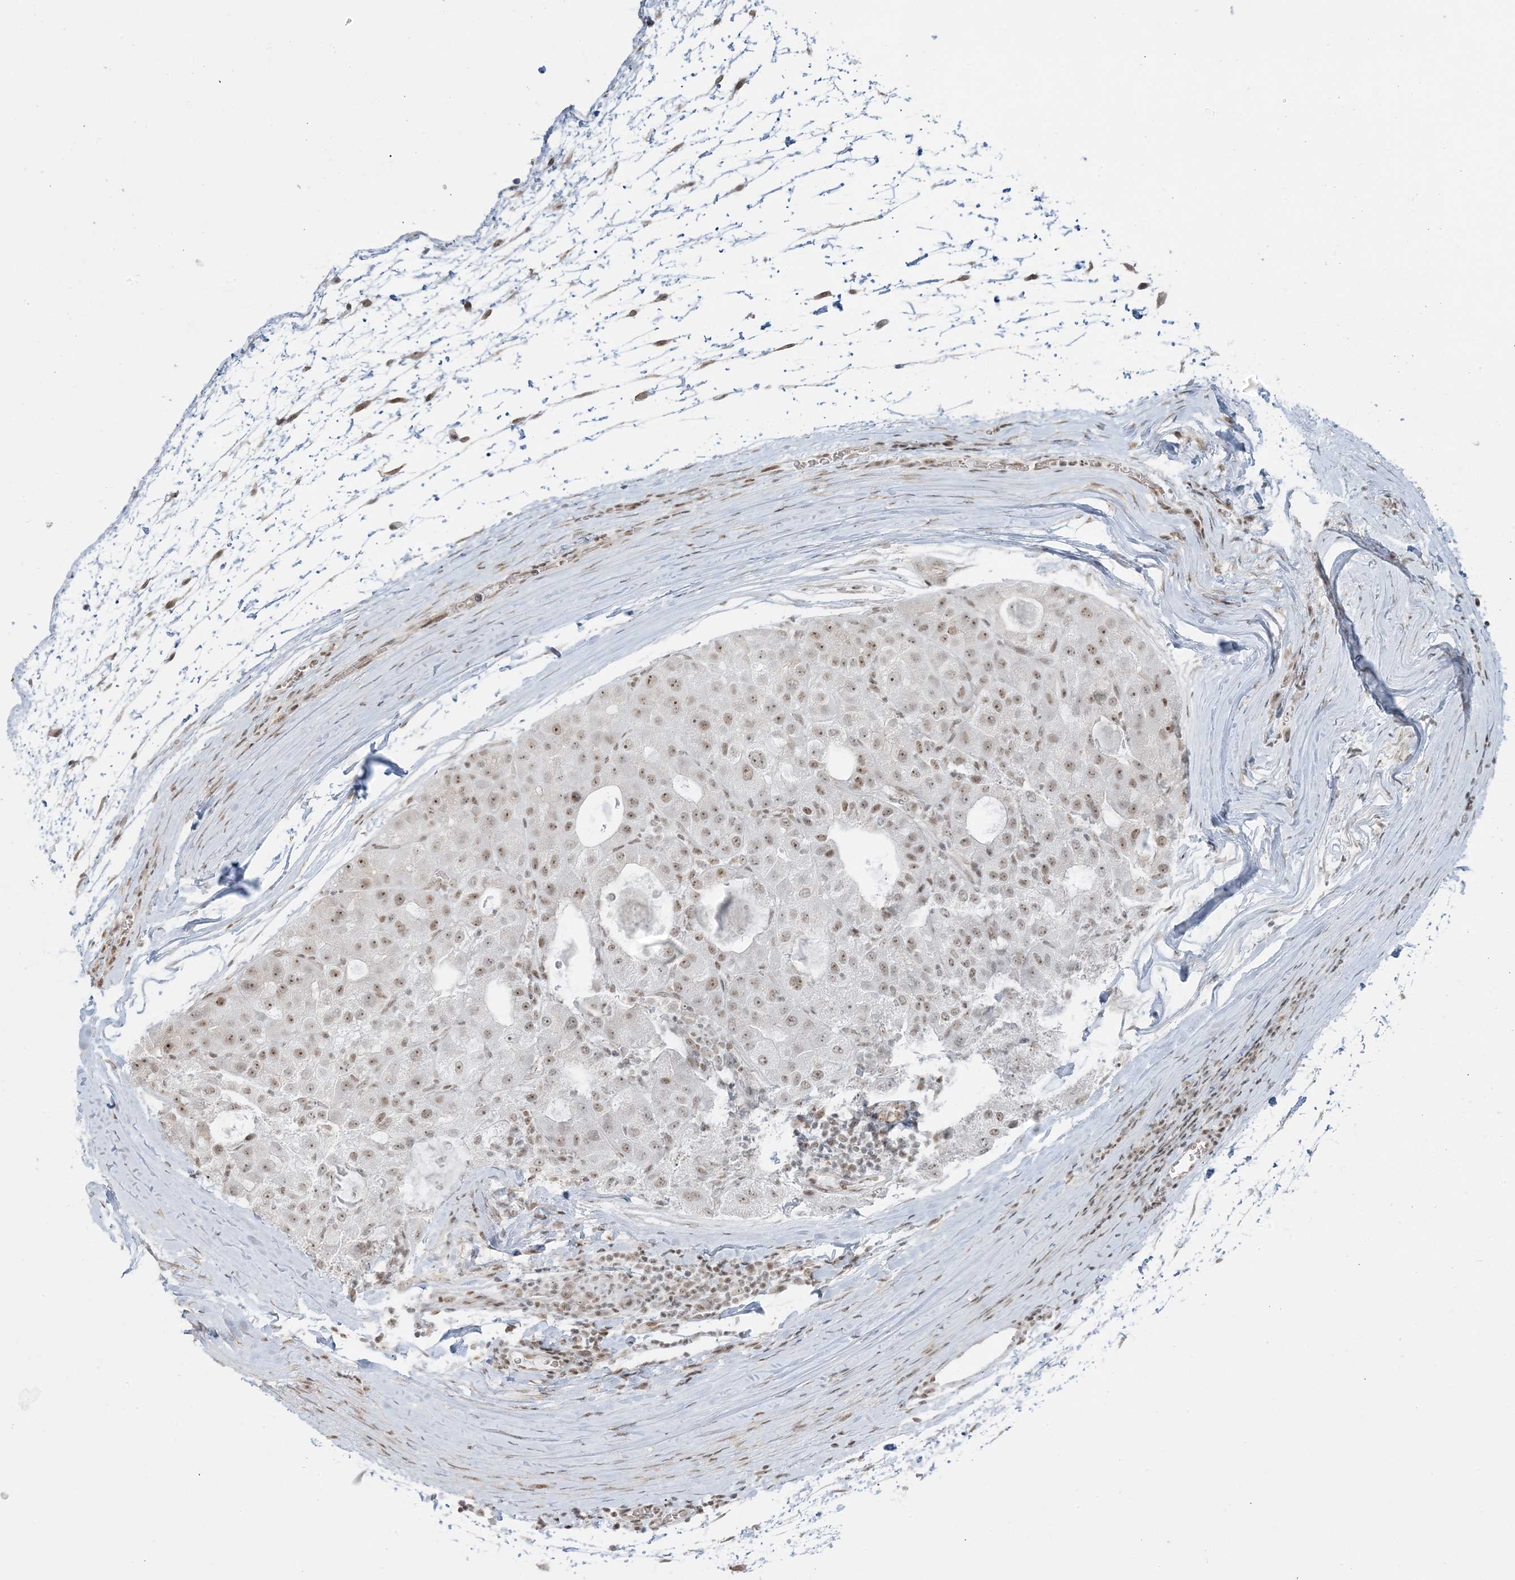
{"staining": {"intensity": "weak", "quantity": ">75%", "location": "nuclear"}, "tissue": "liver cancer", "cell_type": "Tumor cells", "image_type": "cancer", "snomed": [{"axis": "morphology", "description": "Carcinoma, Hepatocellular, NOS"}, {"axis": "topography", "description": "Liver"}], "caption": "A photomicrograph of human hepatocellular carcinoma (liver) stained for a protein reveals weak nuclear brown staining in tumor cells. Nuclei are stained in blue.", "gene": "ZNF787", "patient": {"sex": "male", "age": 80}}